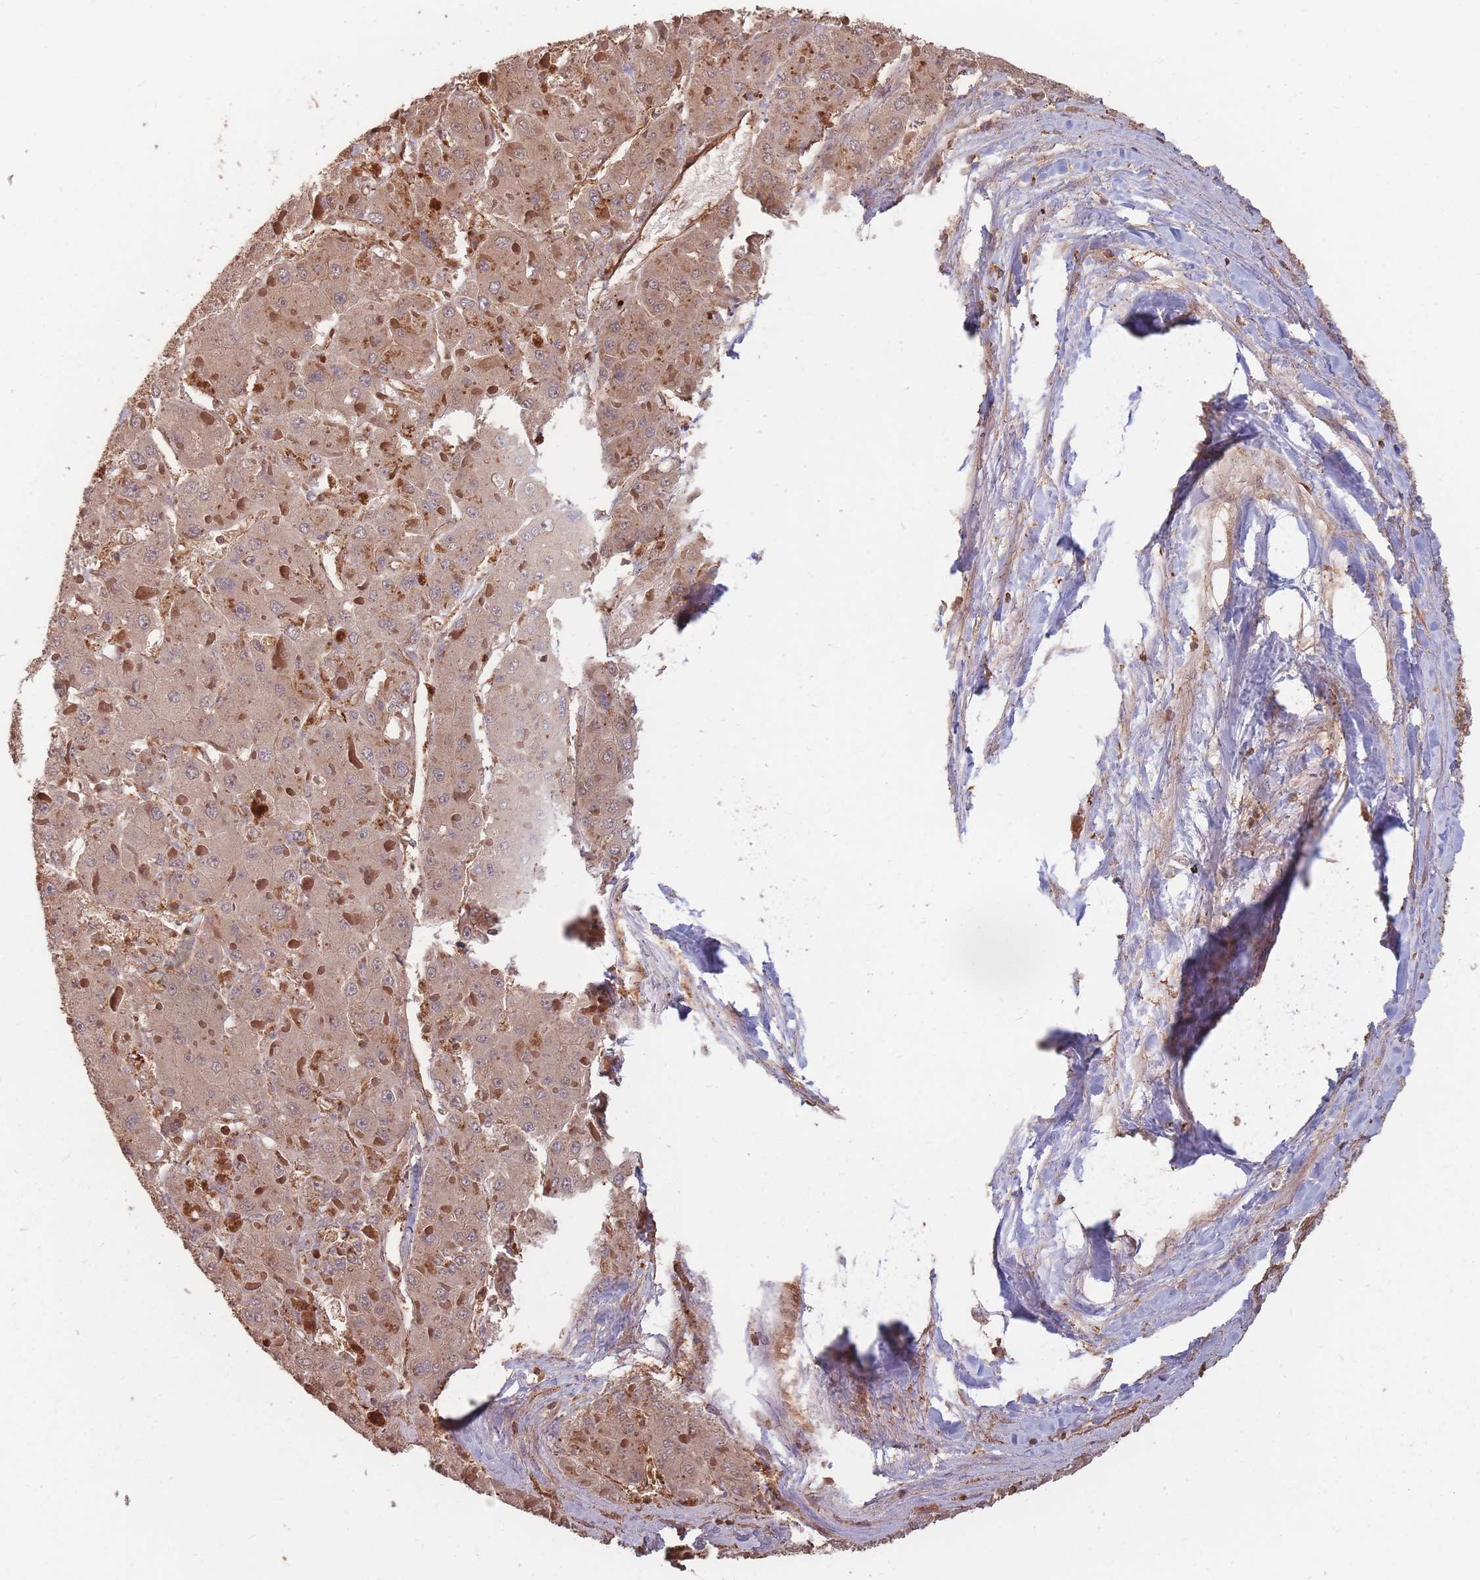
{"staining": {"intensity": "moderate", "quantity": ">75%", "location": "cytoplasmic/membranous"}, "tissue": "liver cancer", "cell_type": "Tumor cells", "image_type": "cancer", "snomed": [{"axis": "morphology", "description": "Carcinoma, Hepatocellular, NOS"}, {"axis": "topography", "description": "Liver"}], "caption": "A brown stain highlights moderate cytoplasmic/membranous expression of a protein in liver hepatocellular carcinoma tumor cells. (DAB (3,3'-diaminobenzidine) = brown stain, brightfield microscopy at high magnification).", "gene": "PLS3", "patient": {"sex": "female", "age": 73}}